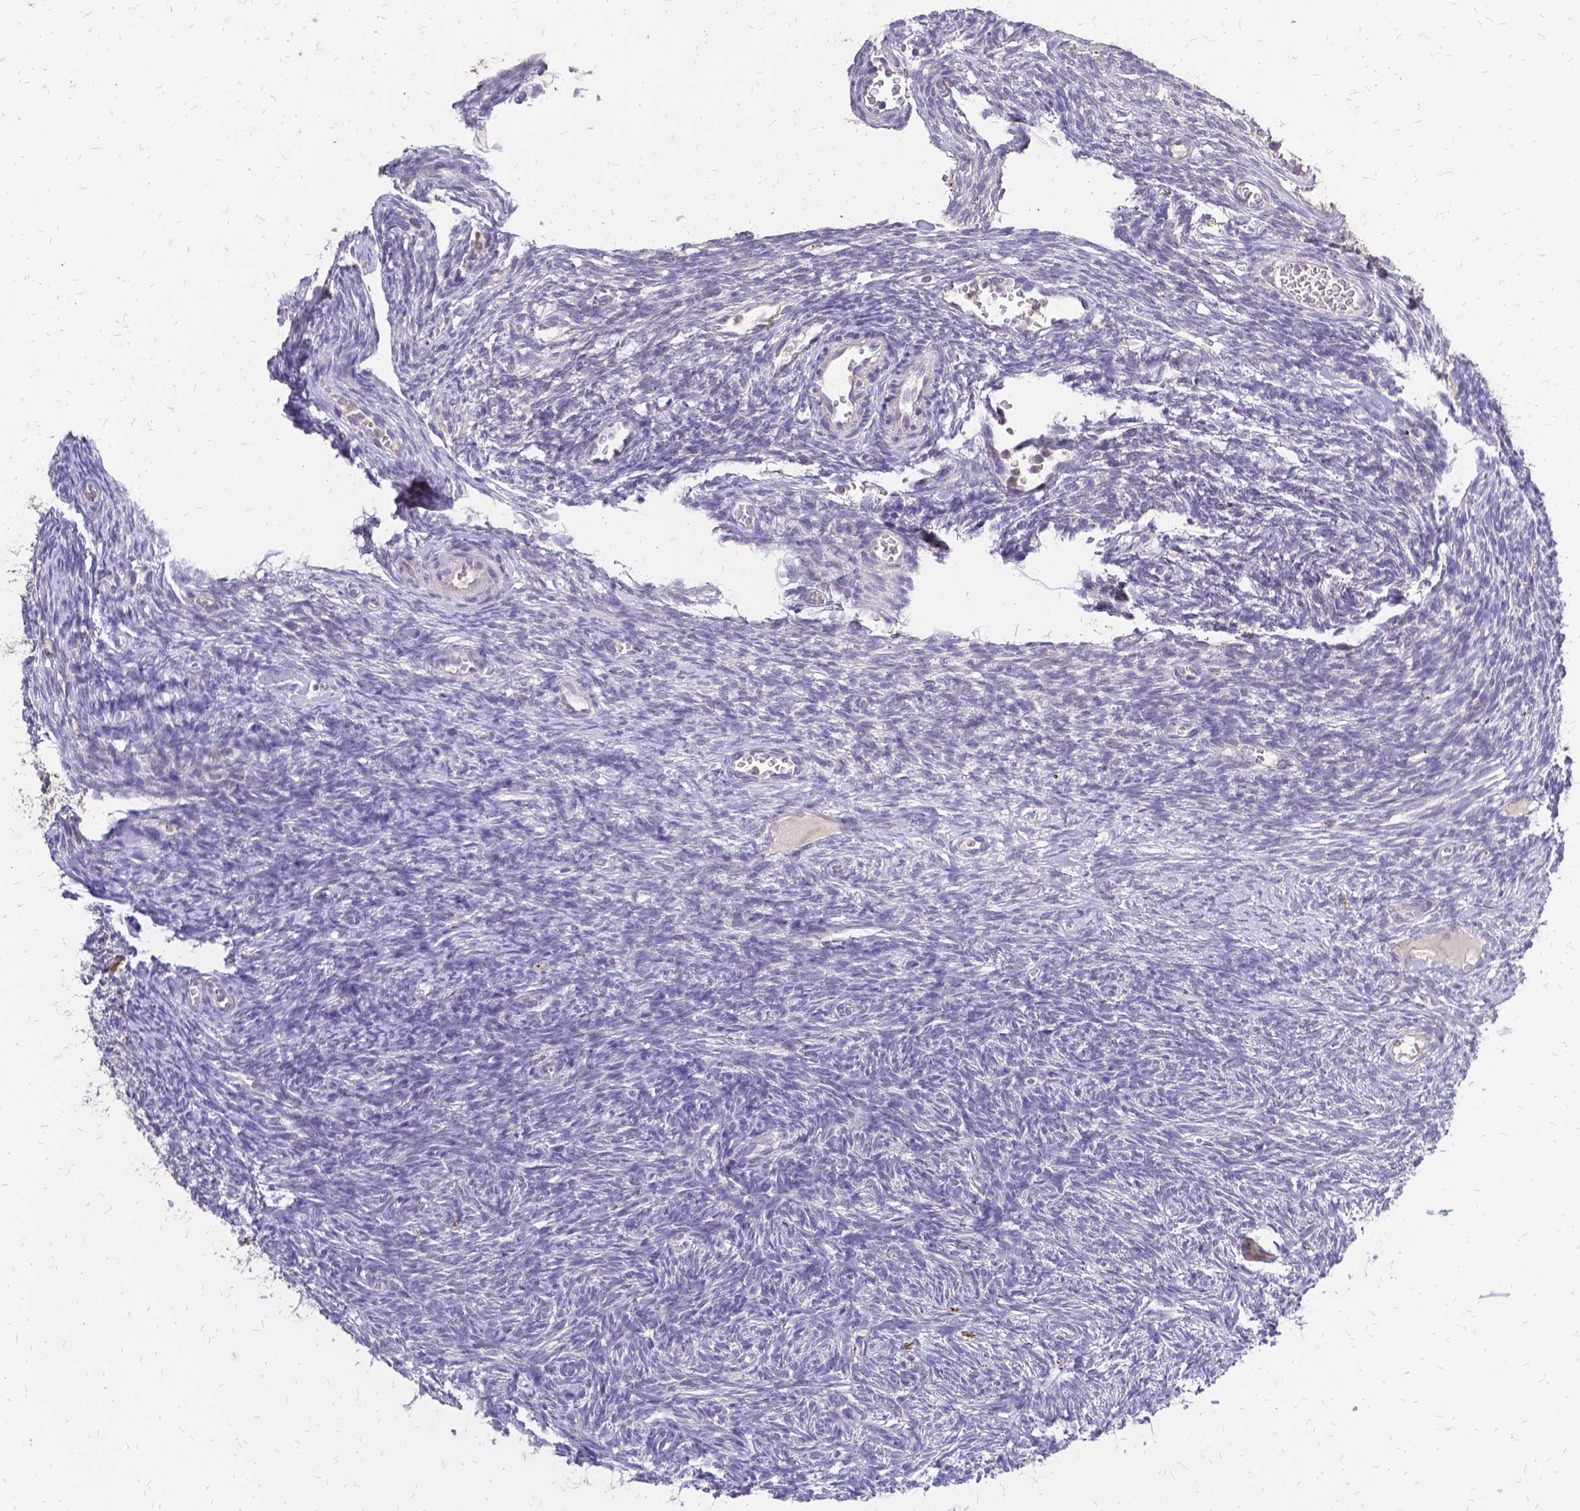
{"staining": {"intensity": "negative", "quantity": "none", "location": "none"}, "tissue": "ovary", "cell_type": "Ovarian stroma cells", "image_type": "normal", "snomed": [{"axis": "morphology", "description": "Normal tissue, NOS"}, {"axis": "topography", "description": "Ovary"}], "caption": "The image reveals no significant staining in ovarian stroma cells of ovary. (DAB immunohistochemistry (IHC) with hematoxylin counter stain).", "gene": "CIB1", "patient": {"sex": "female", "age": 34}}